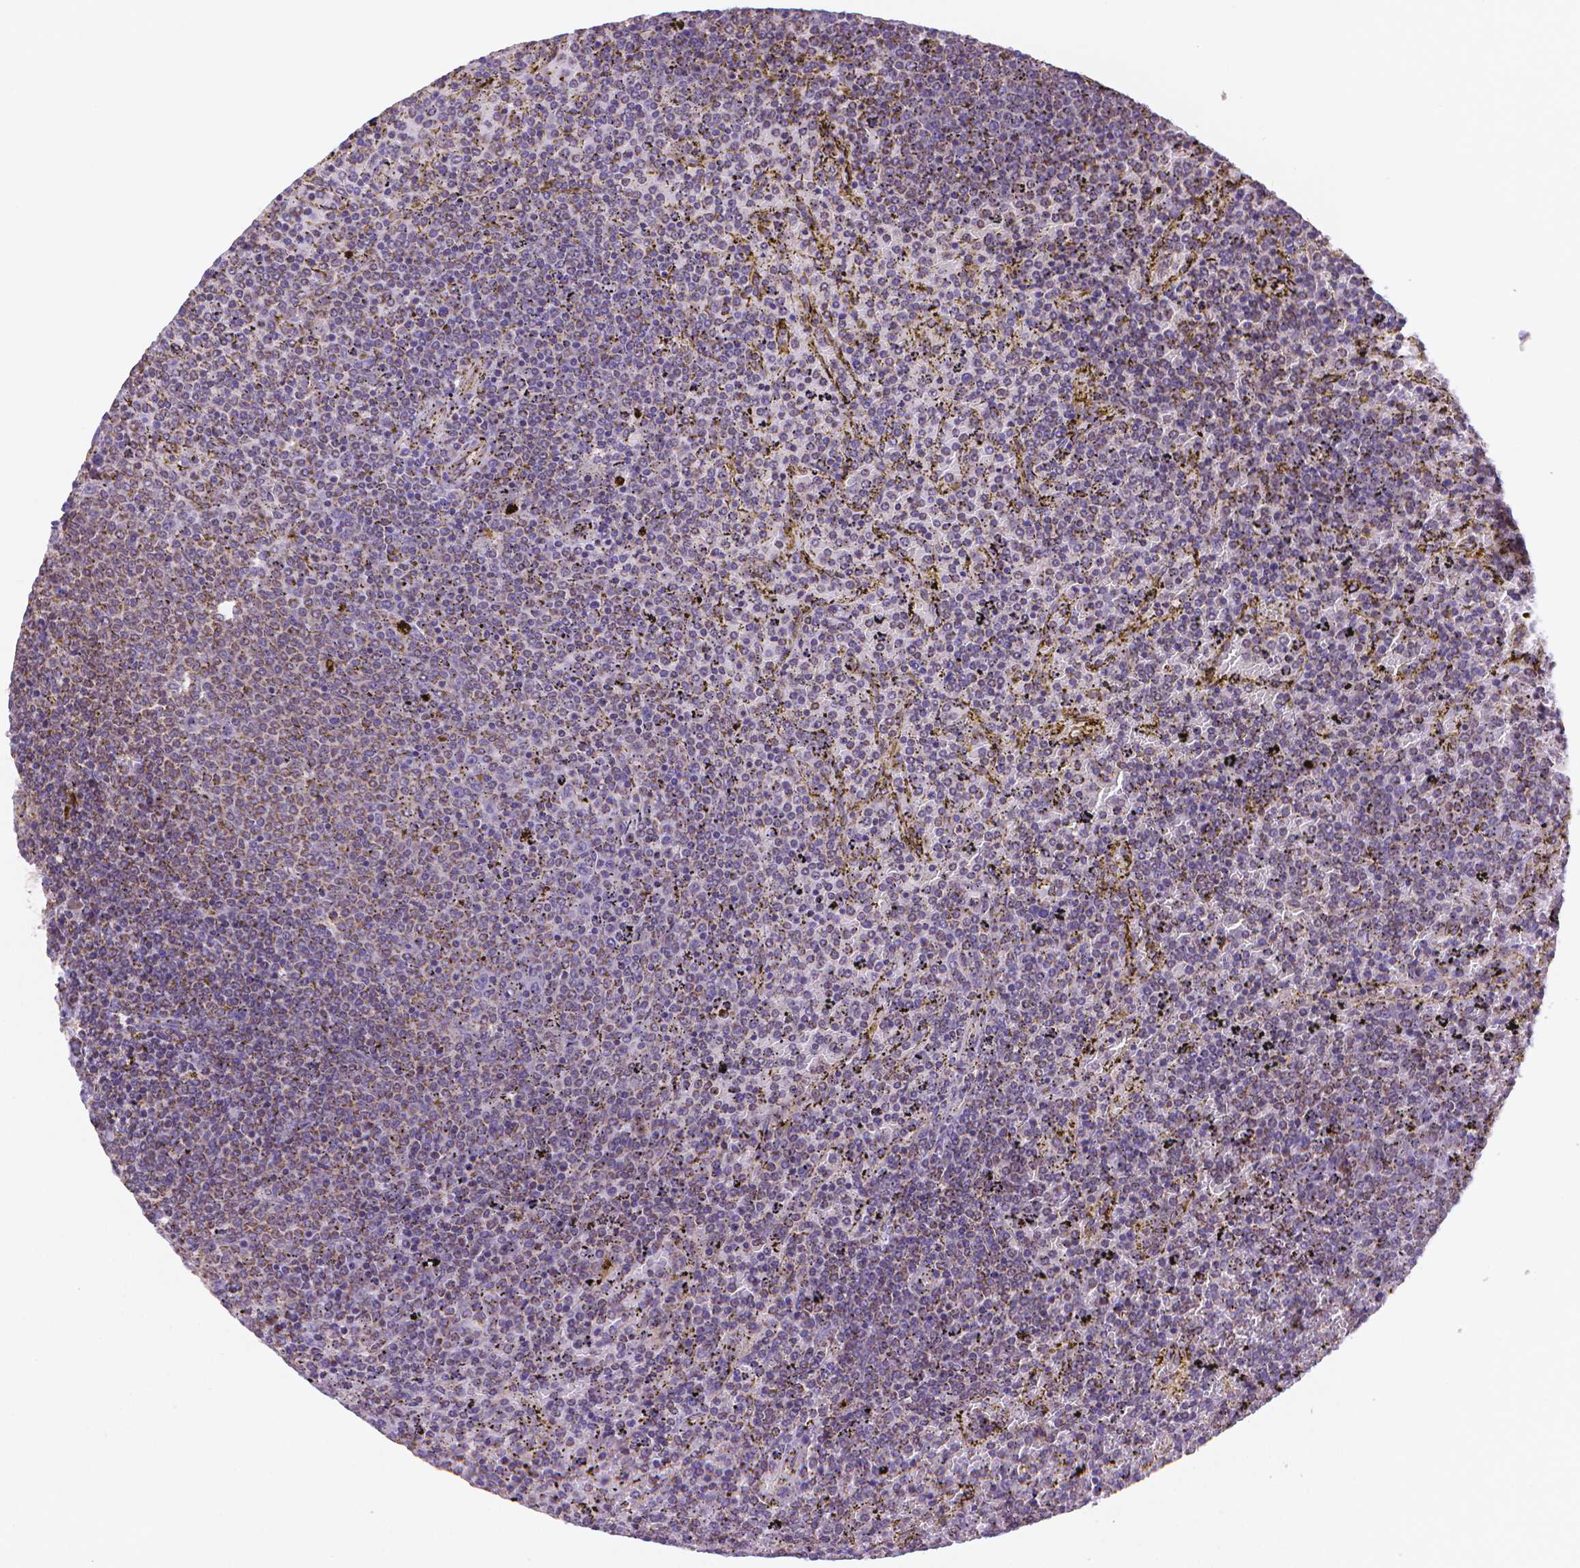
{"staining": {"intensity": "negative", "quantity": "none", "location": "none"}, "tissue": "lymphoma", "cell_type": "Tumor cells", "image_type": "cancer", "snomed": [{"axis": "morphology", "description": "Malignant lymphoma, non-Hodgkin's type, Low grade"}, {"axis": "topography", "description": "Spleen"}], "caption": "High power microscopy histopathology image of an immunohistochemistry photomicrograph of lymphoma, revealing no significant staining in tumor cells.", "gene": "CYYR1", "patient": {"sex": "female", "age": 77}}